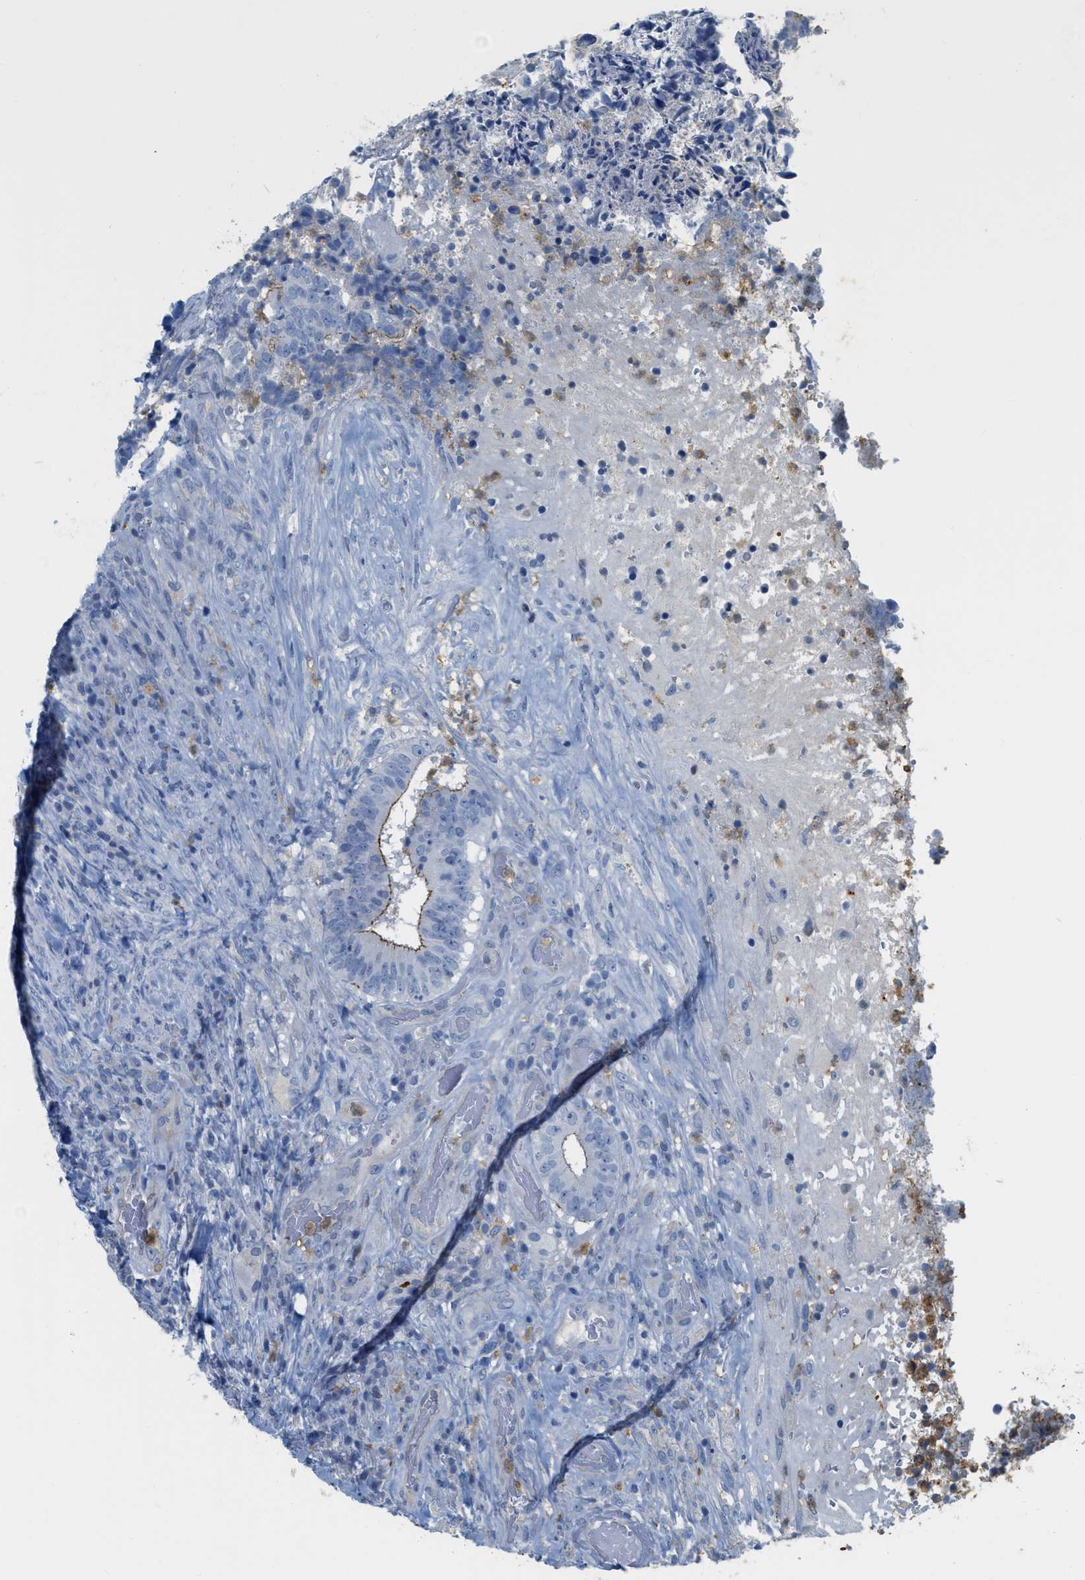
{"staining": {"intensity": "moderate", "quantity": "<25%", "location": "cytoplasmic/membranous"}, "tissue": "colorectal cancer", "cell_type": "Tumor cells", "image_type": "cancer", "snomed": [{"axis": "morphology", "description": "Adenocarcinoma, NOS"}, {"axis": "topography", "description": "Rectum"}], "caption": "Tumor cells demonstrate moderate cytoplasmic/membranous staining in approximately <25% of cells in adenocarcinoma (colorectal).", "gene": "CRB3", "patient": {"sex": "male", "age": 72}}